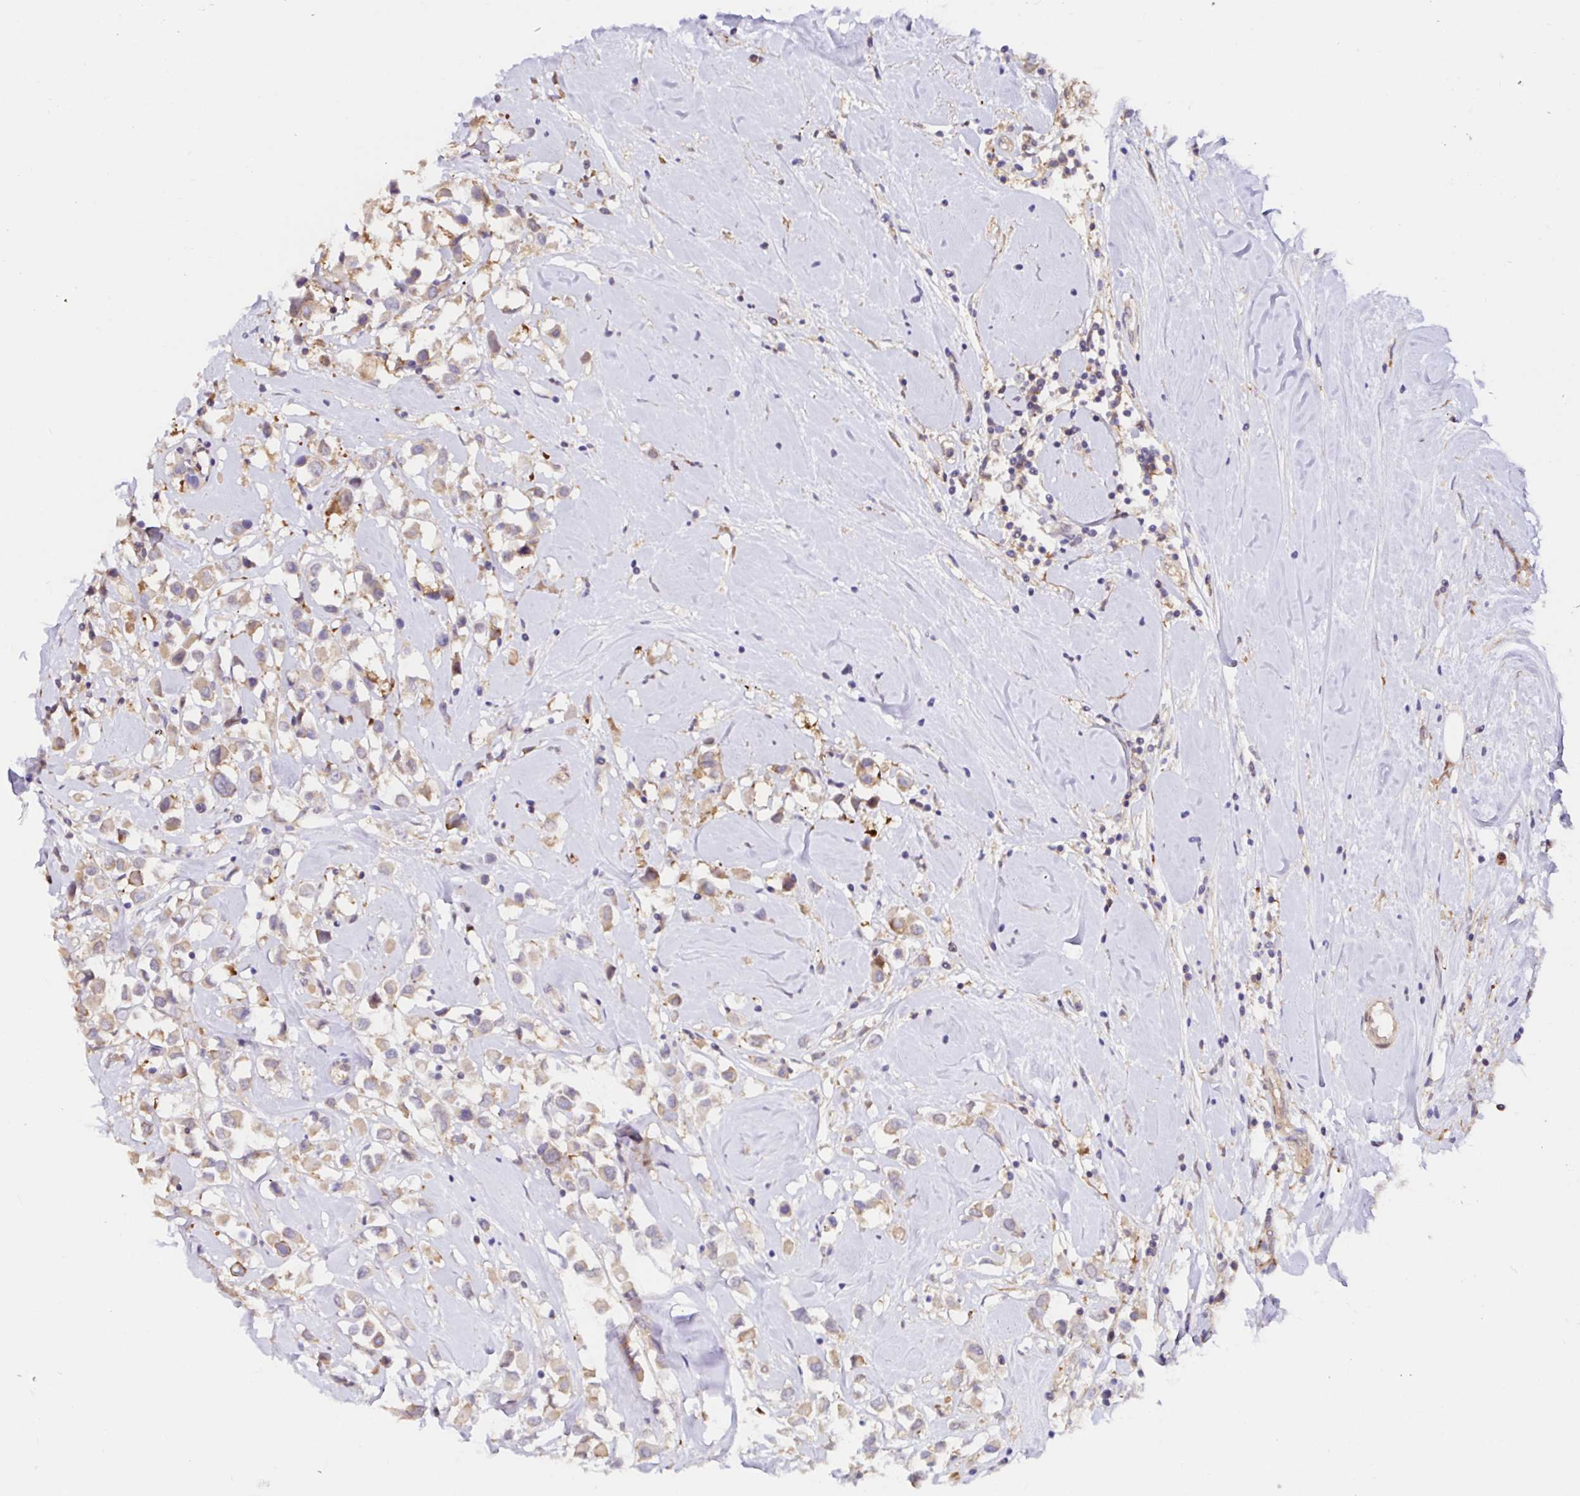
{"staining": {"intensity": "moderate", "quantity": "25%-75%", "location": "cytoplasmic/membranous"}, "tissue": "breast cancer", "cell_type": "Tumor cells", "image_type": "cancer", "snomed": [{"axis": "morphology", "description": "Duct carcinoma"}, {"axis": "topography", "description": "Breast"}], "caption": "IHC histopathology image of neoplastic tissue: human breast infiltrating ductal carcinoma stained using IHC shows medium levels of moderate protein expression localized specifically in the cytoplasmic/membranous of tumor cells, appearing as a cytoplasmic/membranous brown color.", "gene": "RSRP1", "patient": {"sex": "female", "age": 61}}